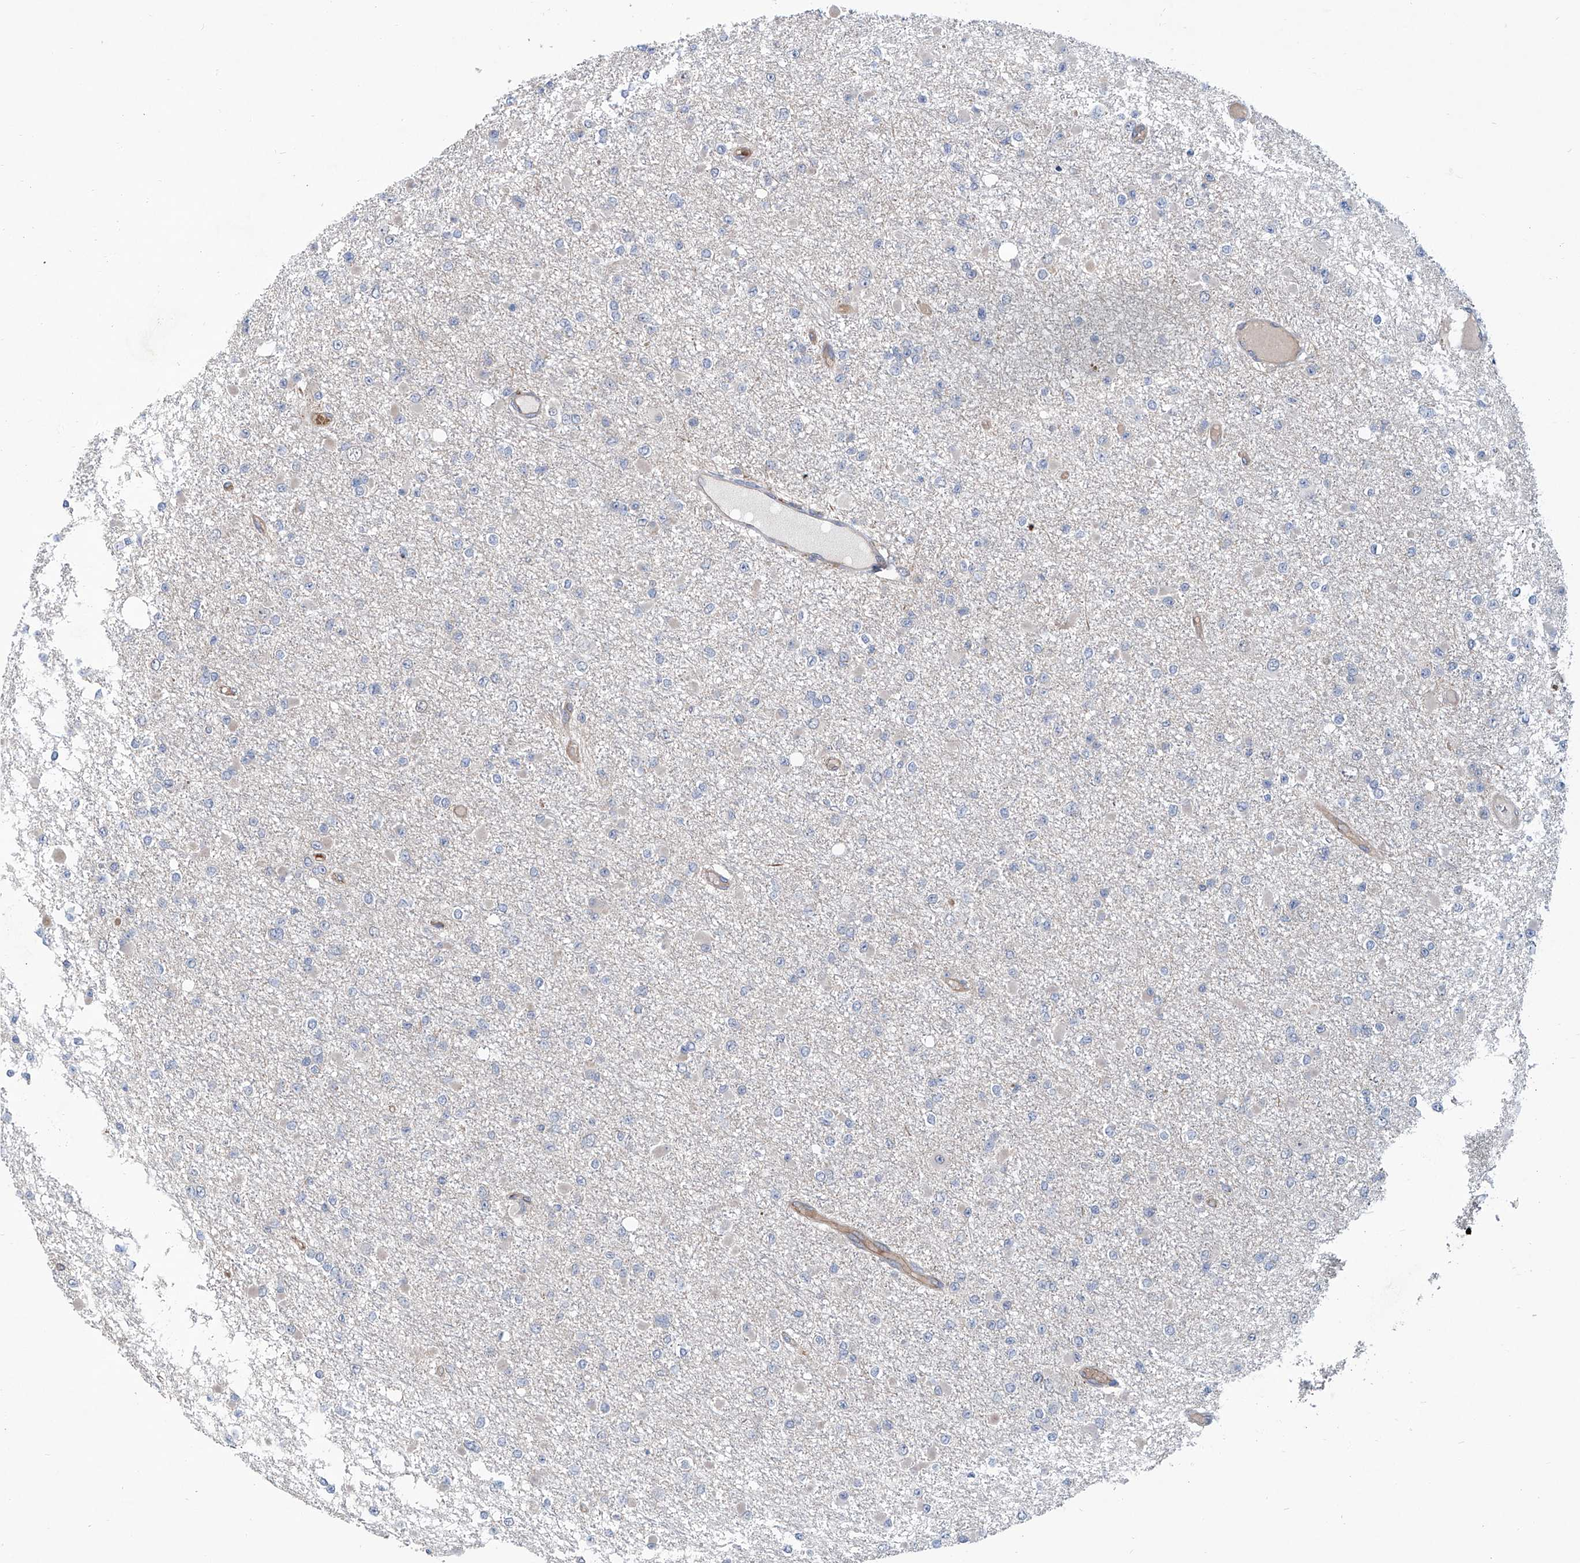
{"staining": {"intensity": "negative", "quantity": "none", "location": "none"}, "tissue": "glioma", "cell_type": "Tumor cells", "image_type": "cancer", "snomed": [{"axis": "morphology", "description": "Glioma, malignant, Low grade"}, {"axis": "topography", "description": "Brain"}], "caption": "High magnification brightfield microscopy of malignant glioma (low-grade) stained with DAB (3,3'-diaminobenzidine) (brown) and counterstained with hematoxylin (blue): tumor cells show no significant positivity. (DAB immunohistochemistry (IHC) with hematoxylin counter stain).", "gene": "EIF2D", "patient": {"sex": "female", "age": 22}}